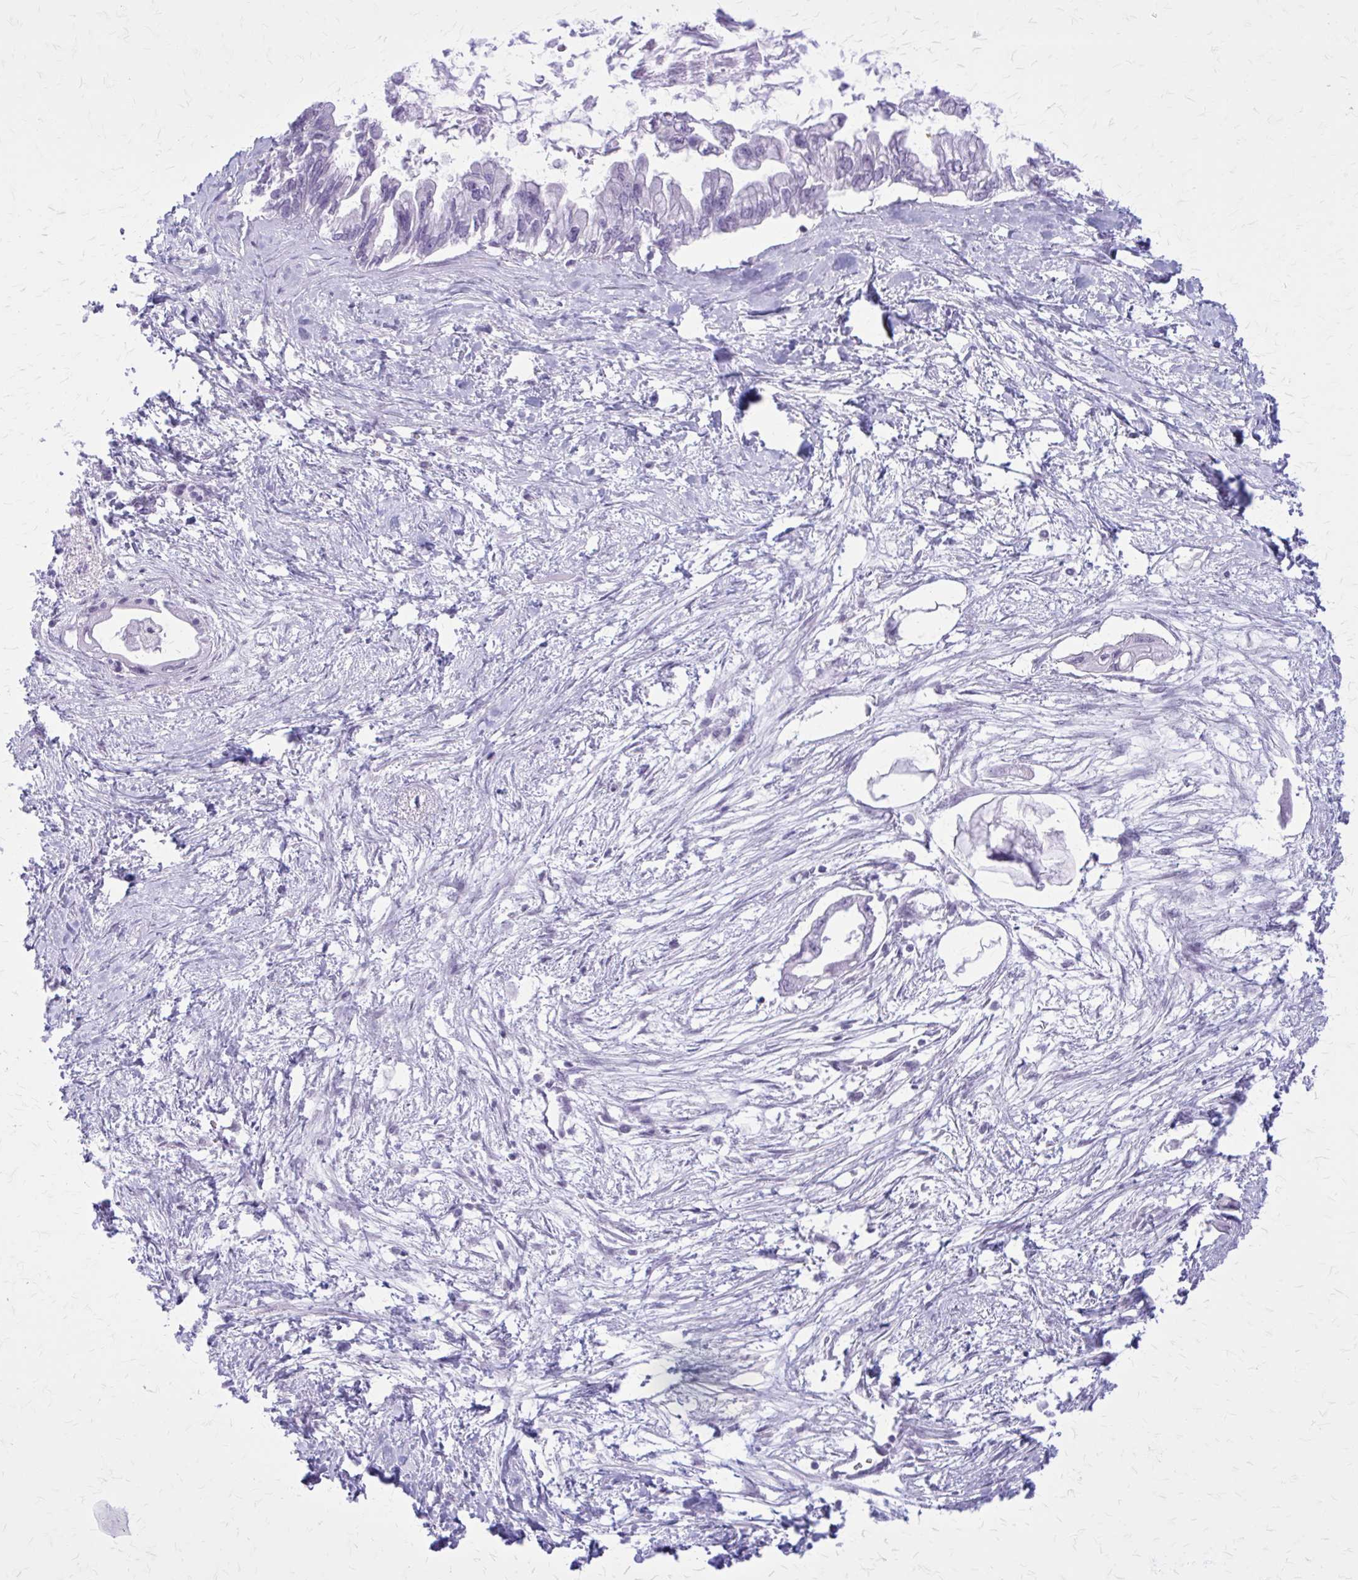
{"staining": {"intensity": "negative", "quantity": "none", "location": "none"}, "tissue": "pancreatic cancer", "cell_type": "Tumor cells", "image_type": "cancer", "snomed": [{"axis": "morphology", "description": "Adenocarcinoma, NOS"}, {"axis": "topography", "description": "Pancreas"}], "caption": "A photomicrograph of human pancreatic cancer is negative for staining in tumor cells. The staining was performed using DAB (3,3'-diaminobenzidine) to visualize the protein expression in brown, while the nuclei were stained in blue with hematoxylin (Magnification: 20x).", "gene": "GAD1", "patient": {"sex": "male", "age": 61}}